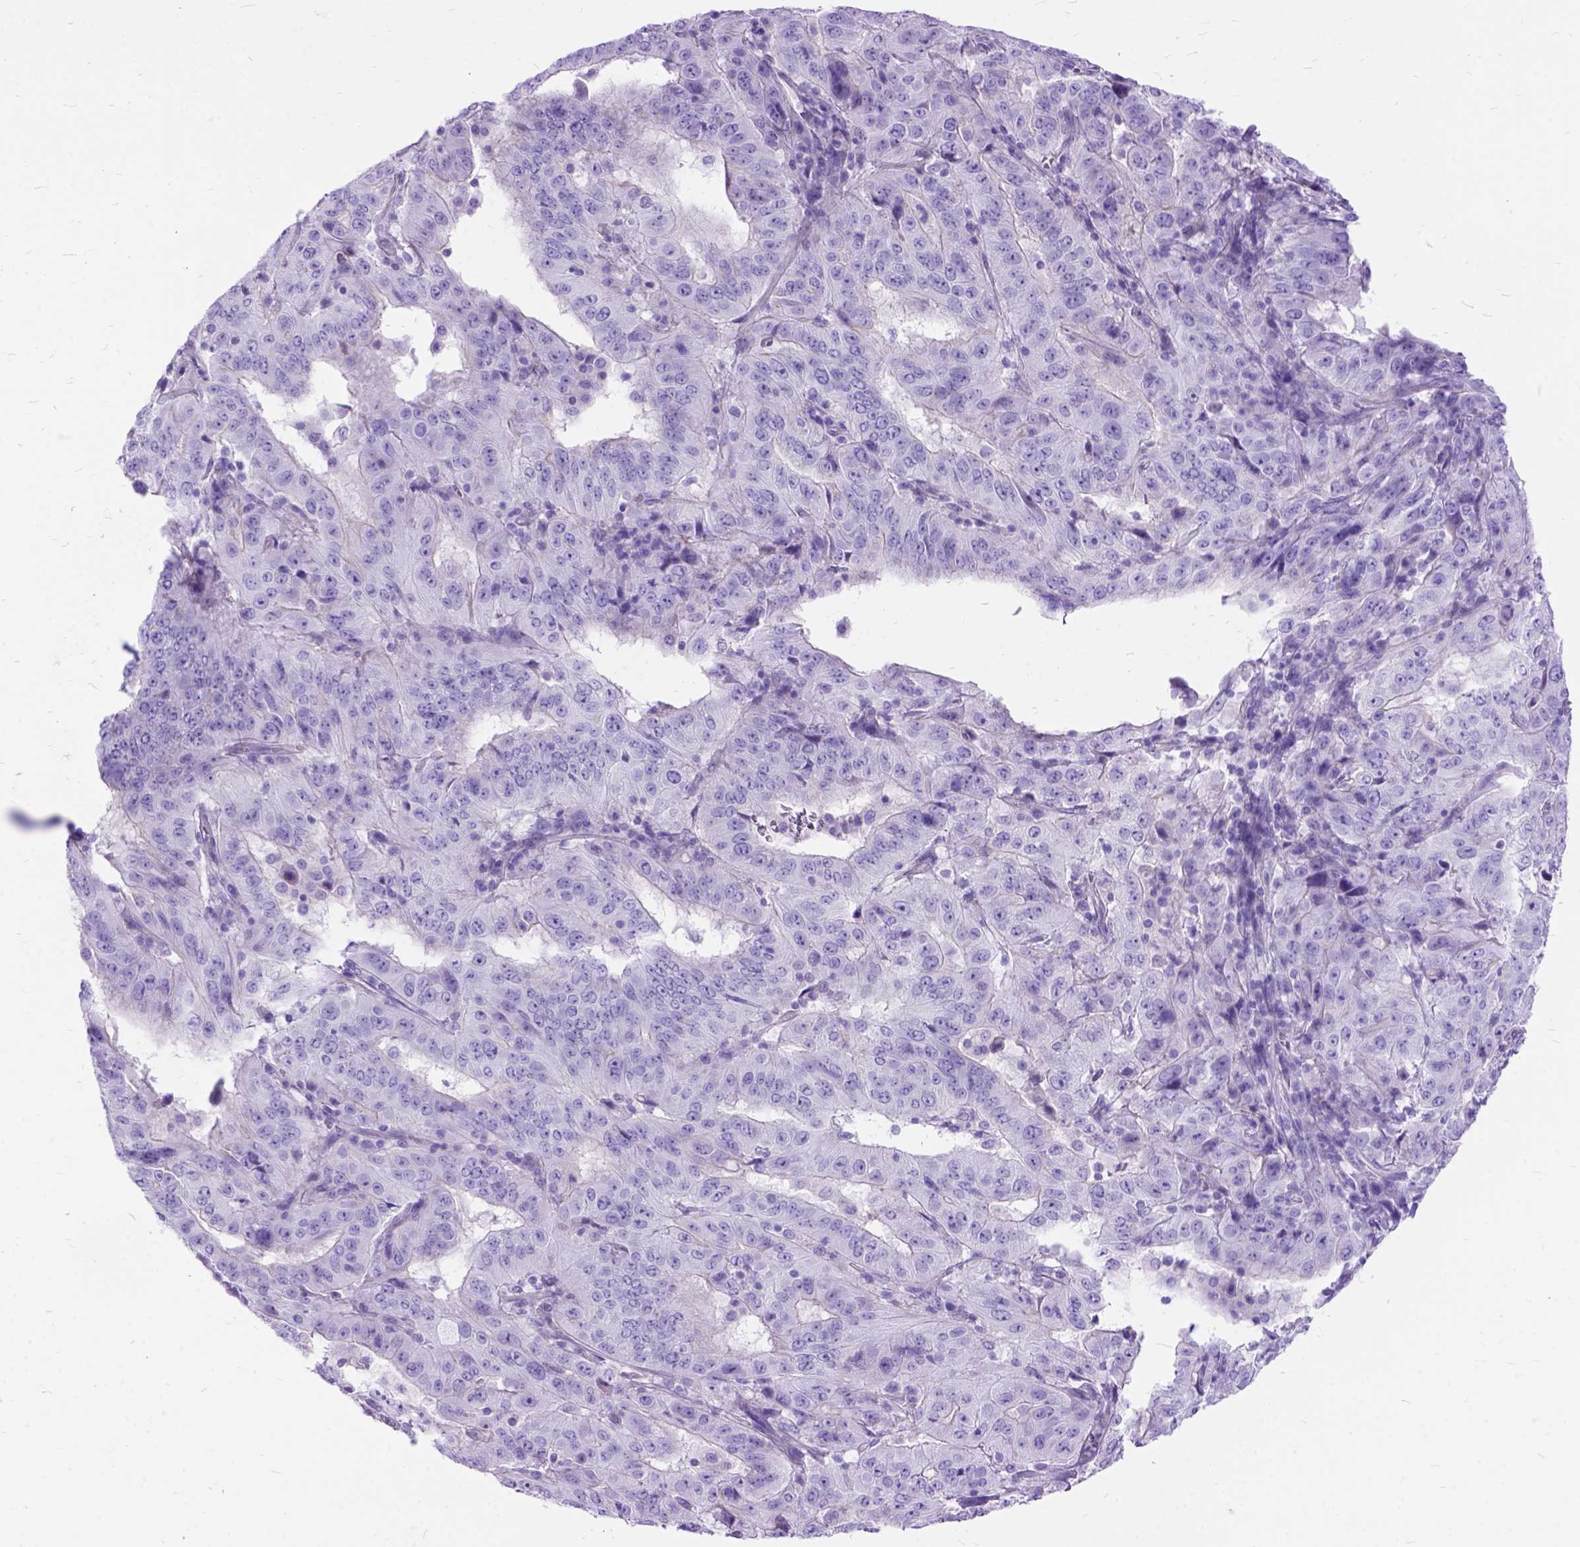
{"staining": {"intensity": "negative", "quantity": "none", "location": "none"}, "tissue": "pancreatic cancer", "cell_type": "Tumor cells", "image_type": "cancer", "snomed": [{"axis": "morphology", "description": "Adenocarcinoma, NOS"}, {"axis": "topography", "description": "Pancreas"}], "caption": "High power microscopy image of an immunohistochemistry (IHC) histopathology image of pancreatic adenocarcinoma, revealing no significant positivity in tumor cells.", "gene": "ARL9", "patient": {"sex": "male", "age": 63}}